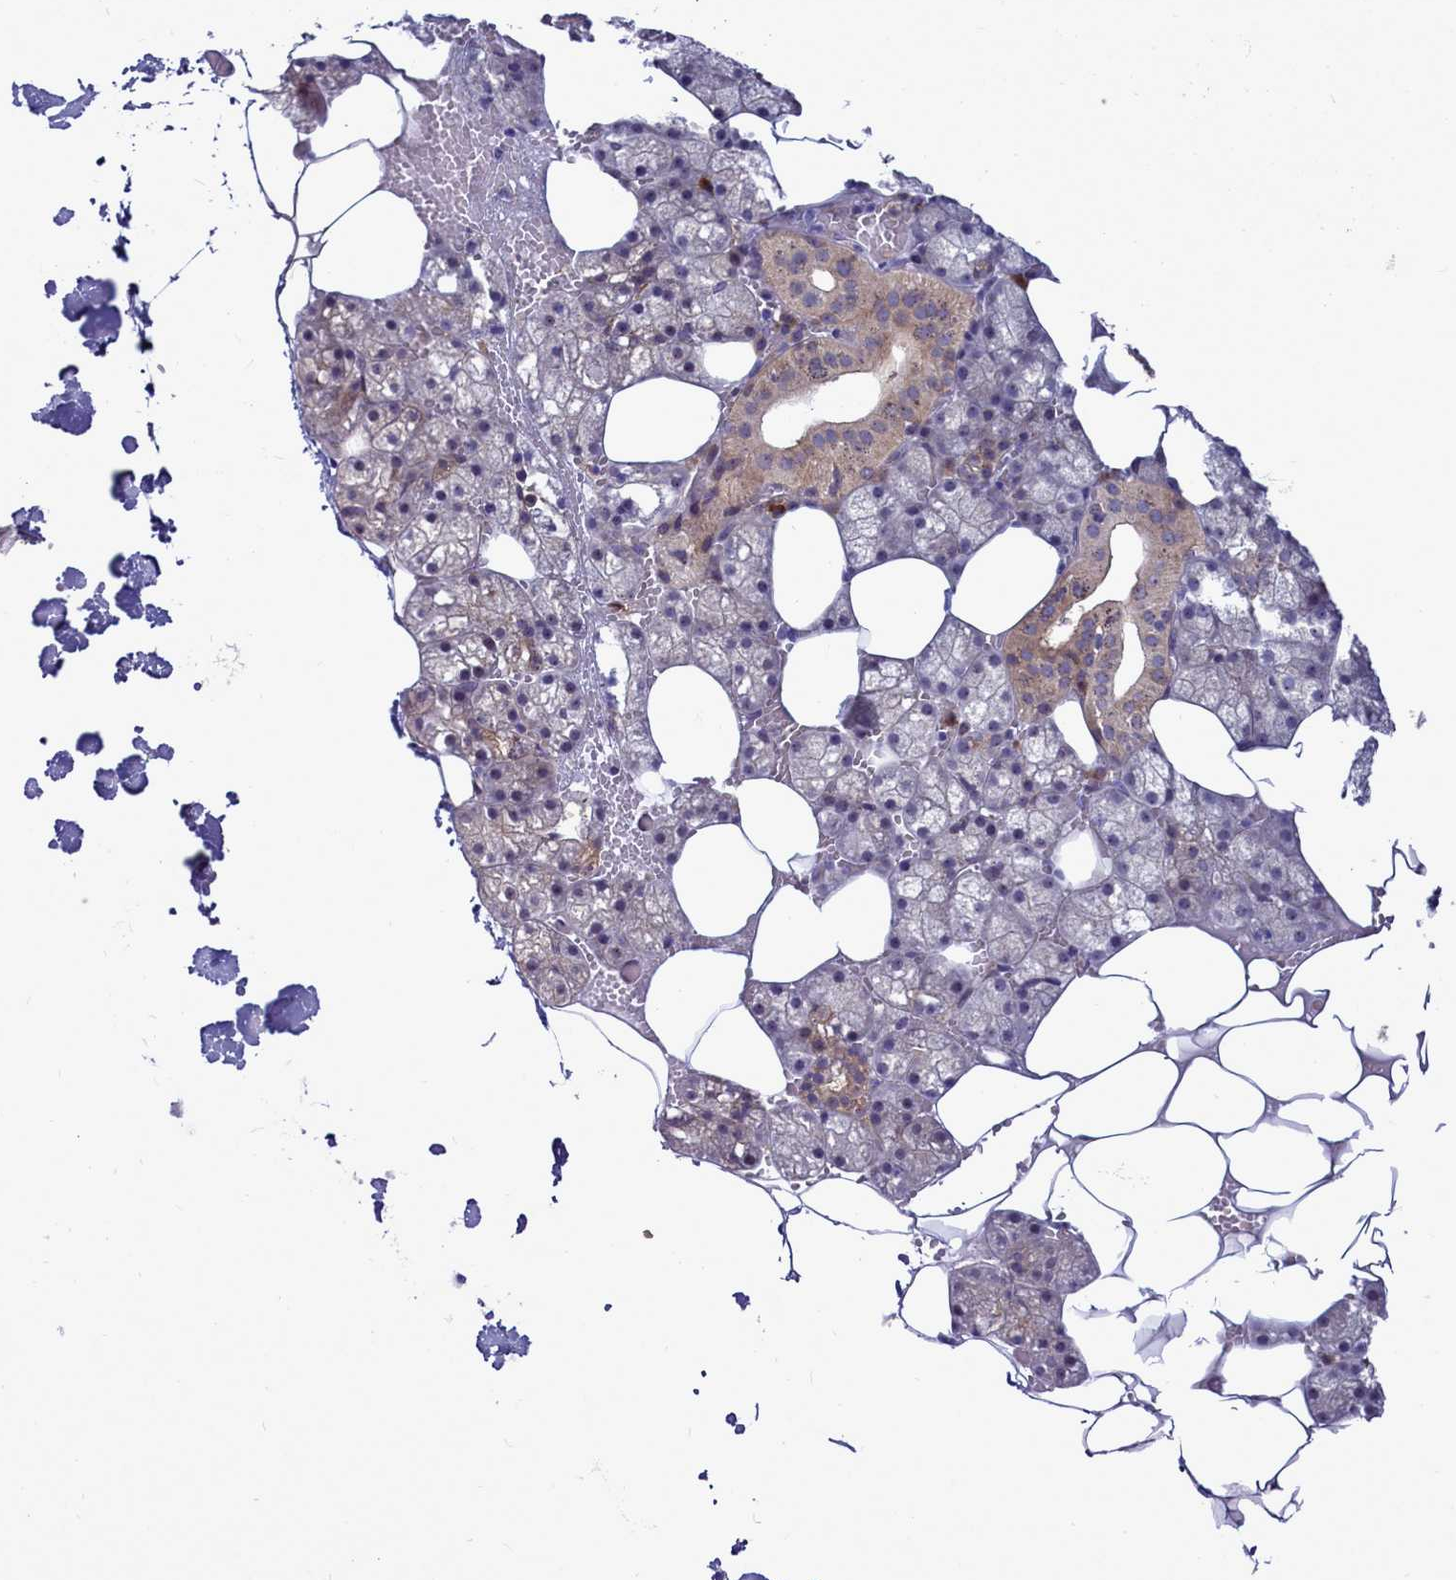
{"staining": {"intensity": "strong", "quantity": "<25%", "location": "cytoplasmic/membranous"}, "tissue": "salivary gland", "cell_type": "Glandular cells", "image_type": "normal", "snomed": [{"axis": "morphology", "description": "Normal tissue, NOS"}, {"axis": "topography", "description": "Salivary gland"}], "caption": "Immunohistochemistry photomicrograph of normal salivary gland: human salivary gland stained using IHC shows medium levels of strong protein expression localized specifically in the cytoplasmic/membranous of glandular cells, appearing as a cytoplasmic/membranous brown color.", "gene": "BCAR1", "patient": {"sex": "male", "age": 62}}